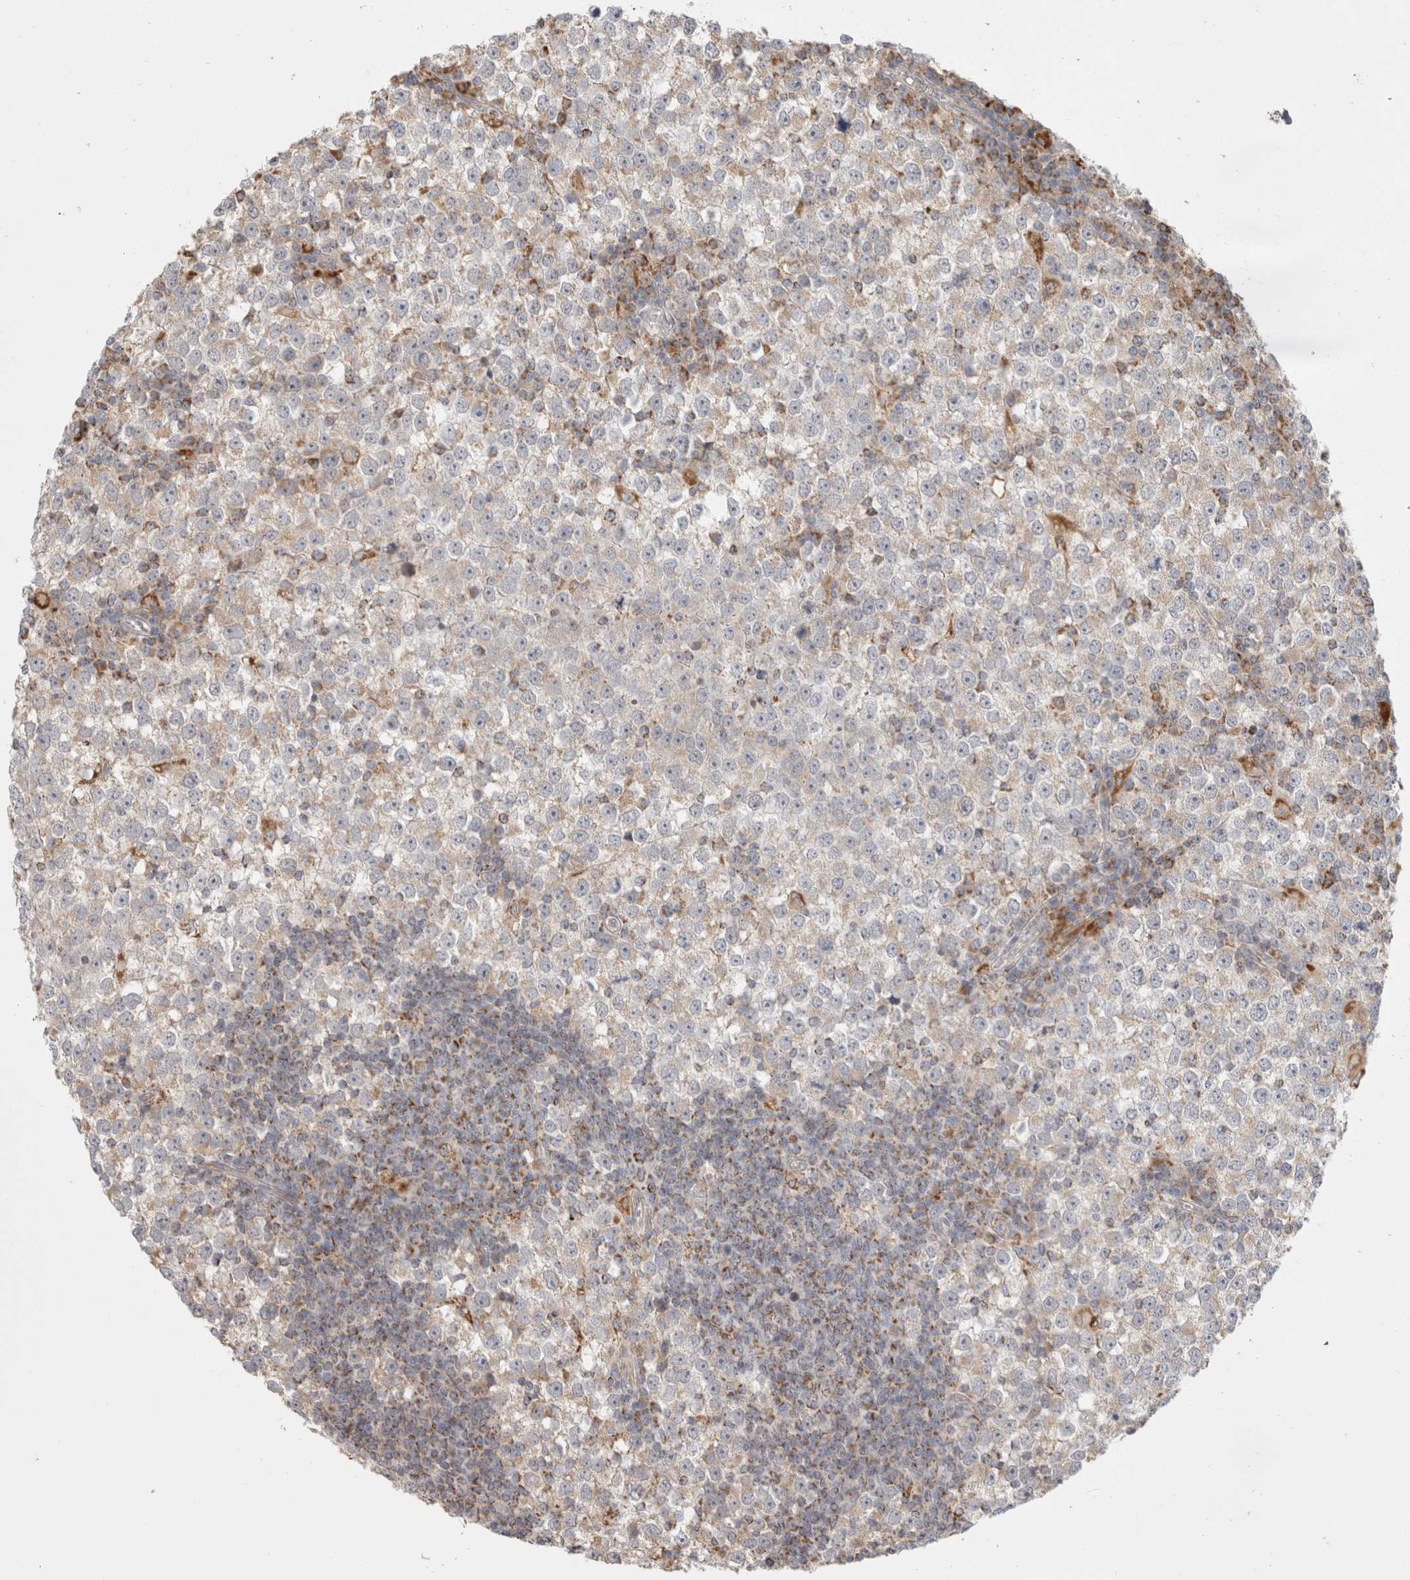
{"staining": {"intensity": "weak", "quantity": "<25%", "location": "cytoplasmic/membranous"}, "tissue": "testis cancer", "cell_type": "Tumor cells", "image_type": "cancer", "snomed": [{"axis": "morphology", "description": "Seminoma, NOS"}, {"axis": "topography", "description": "Testis"}], "caption": "A histopathology image of human testis seminoma is negative for staining in tumor cells.", "gene": "HROB", "patient": {"sex": "male", "age": 65}}